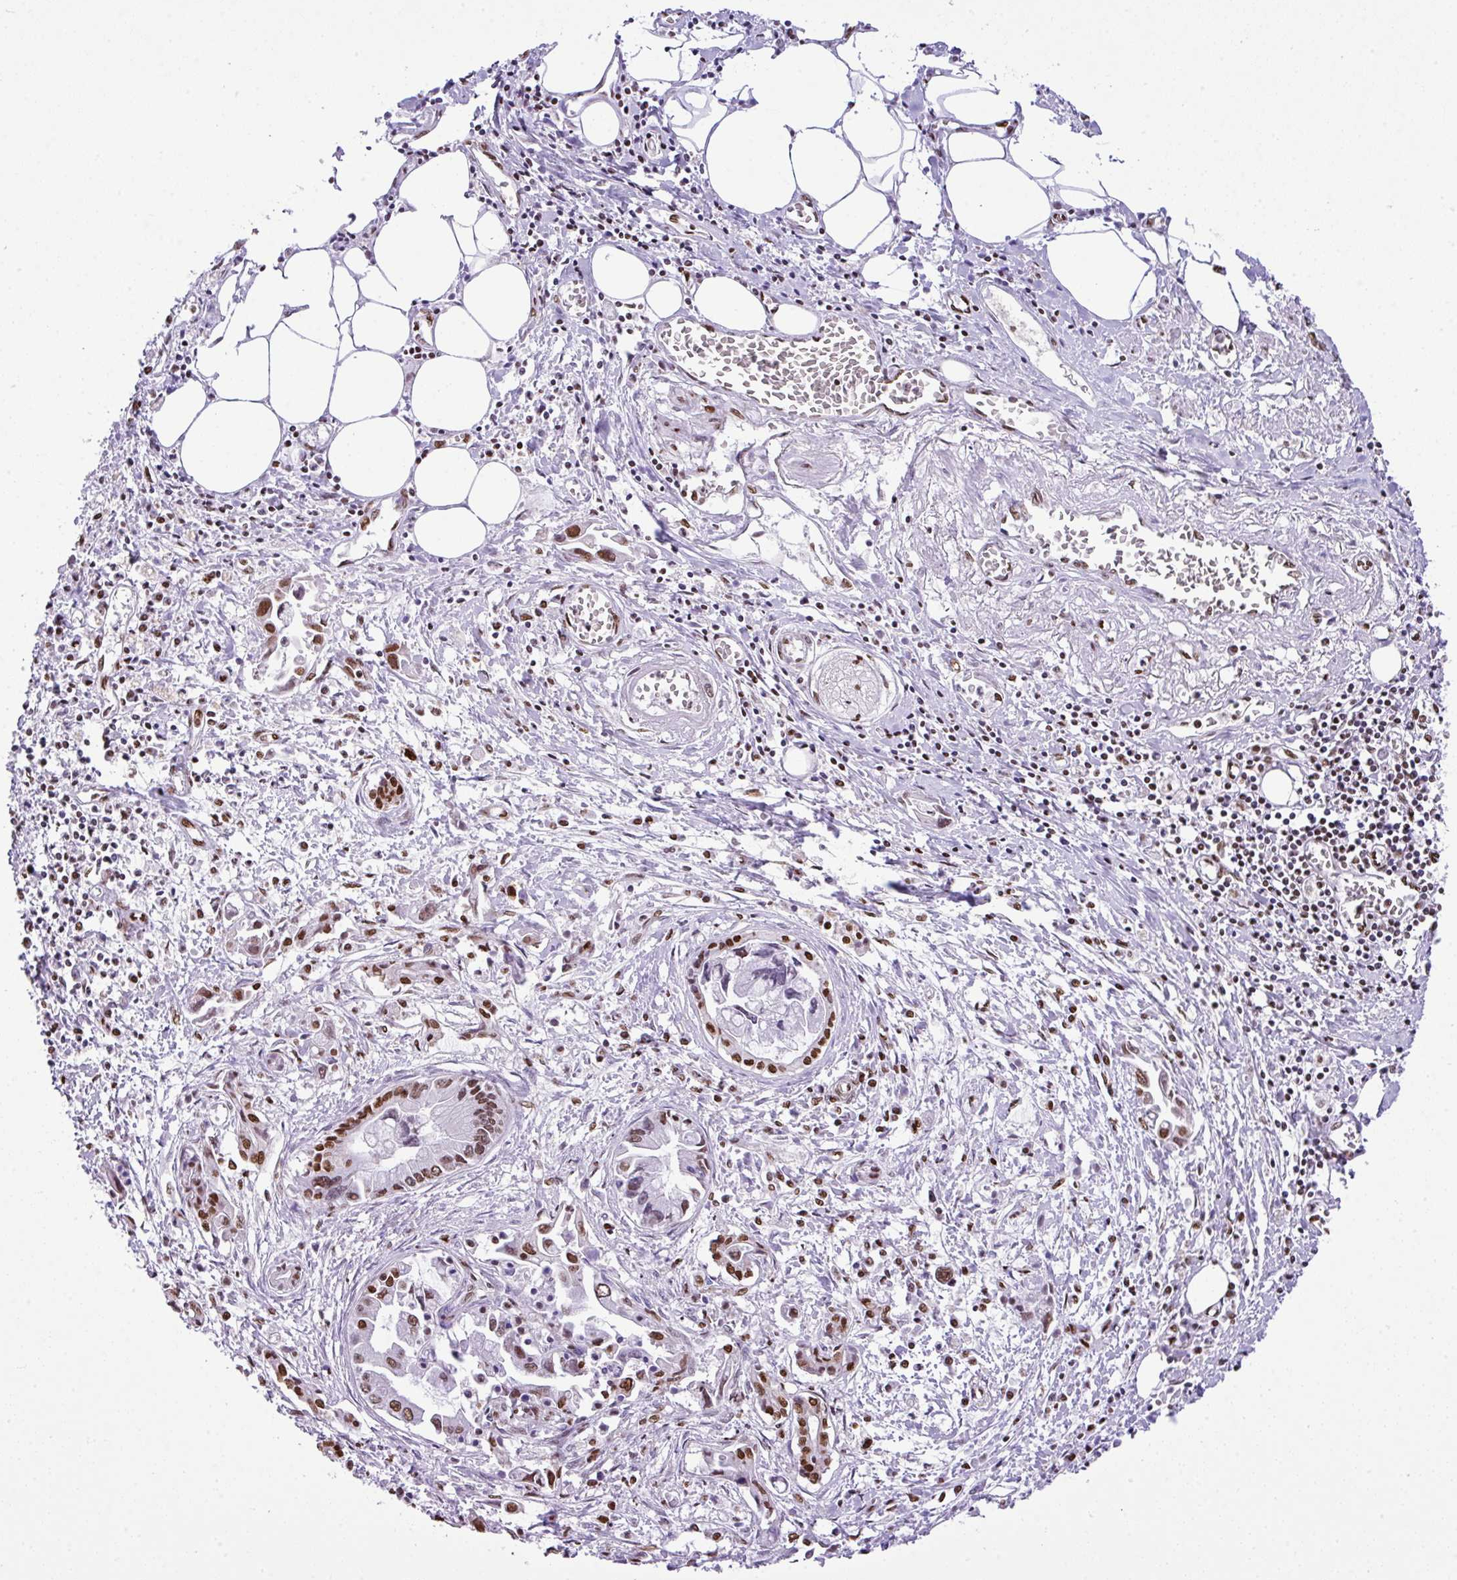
{"staining": {"intensity": "moderate", "quantity": "25%-75%", "location": "nuclear"}, "tissue": "pancreatic cancer", "cell_type": "Tumor cells", "image_type": "cancer", "snomed": [{"axis": "morphology", "description": "Adenocarcinoma, NOS"}, {"axis": "topography", "description": "Pancreas"}], "caption": "Moderate nuclear protein expression is present in approximately 25%-75% of tumor cells in pancreatic cancer (adenocarcinoma).", "gene": "RARG", "patient": {"sex": "male", "age": 84}}